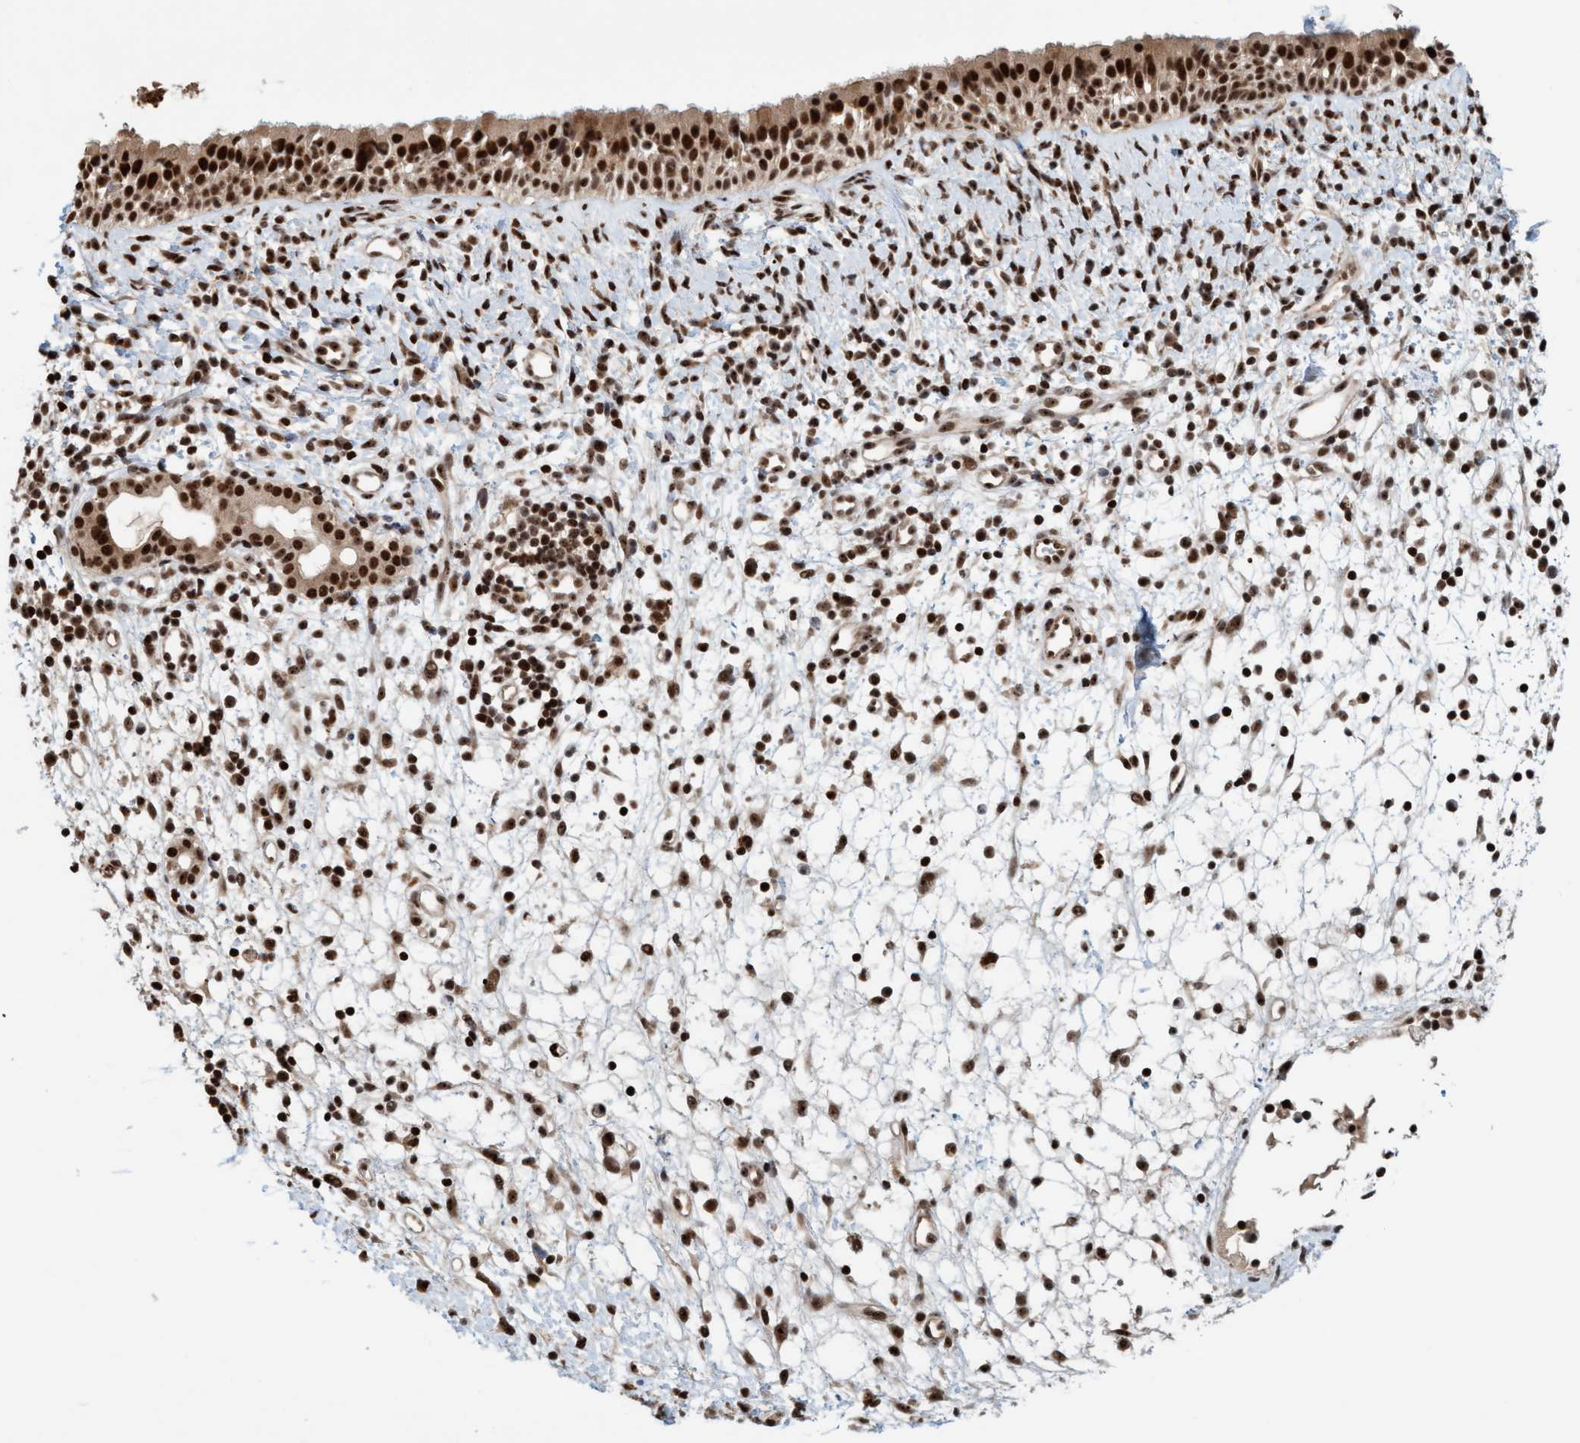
{"staining": {"intensity": "strong", "quantity": ">75%", "location": "nuclear"}, "tissue": "nasopharynx", "cell_type": "Respiratory epithelial cells", "image_type": "normal", "snomed": [{"axis": "morphology", "description": "Normal tissue, NOS"}, {"axis": "topography", "description": "Nasopharynx"}], "caption": "An immunohistochemistry (IHC) micrograph of benign tissue is shown. Protein staining in brown shows strong nuclear positivity in nasopharynx within respiratory epithelial cells. The staining is performed using DAB (3,3'-diaminobenzidine) brown chromogen to label protein expression. The nuclei are counter-stained blue using hematoxylin.", "gene": "SMCR8", "patient": {"sex": "male", "age": 22}}